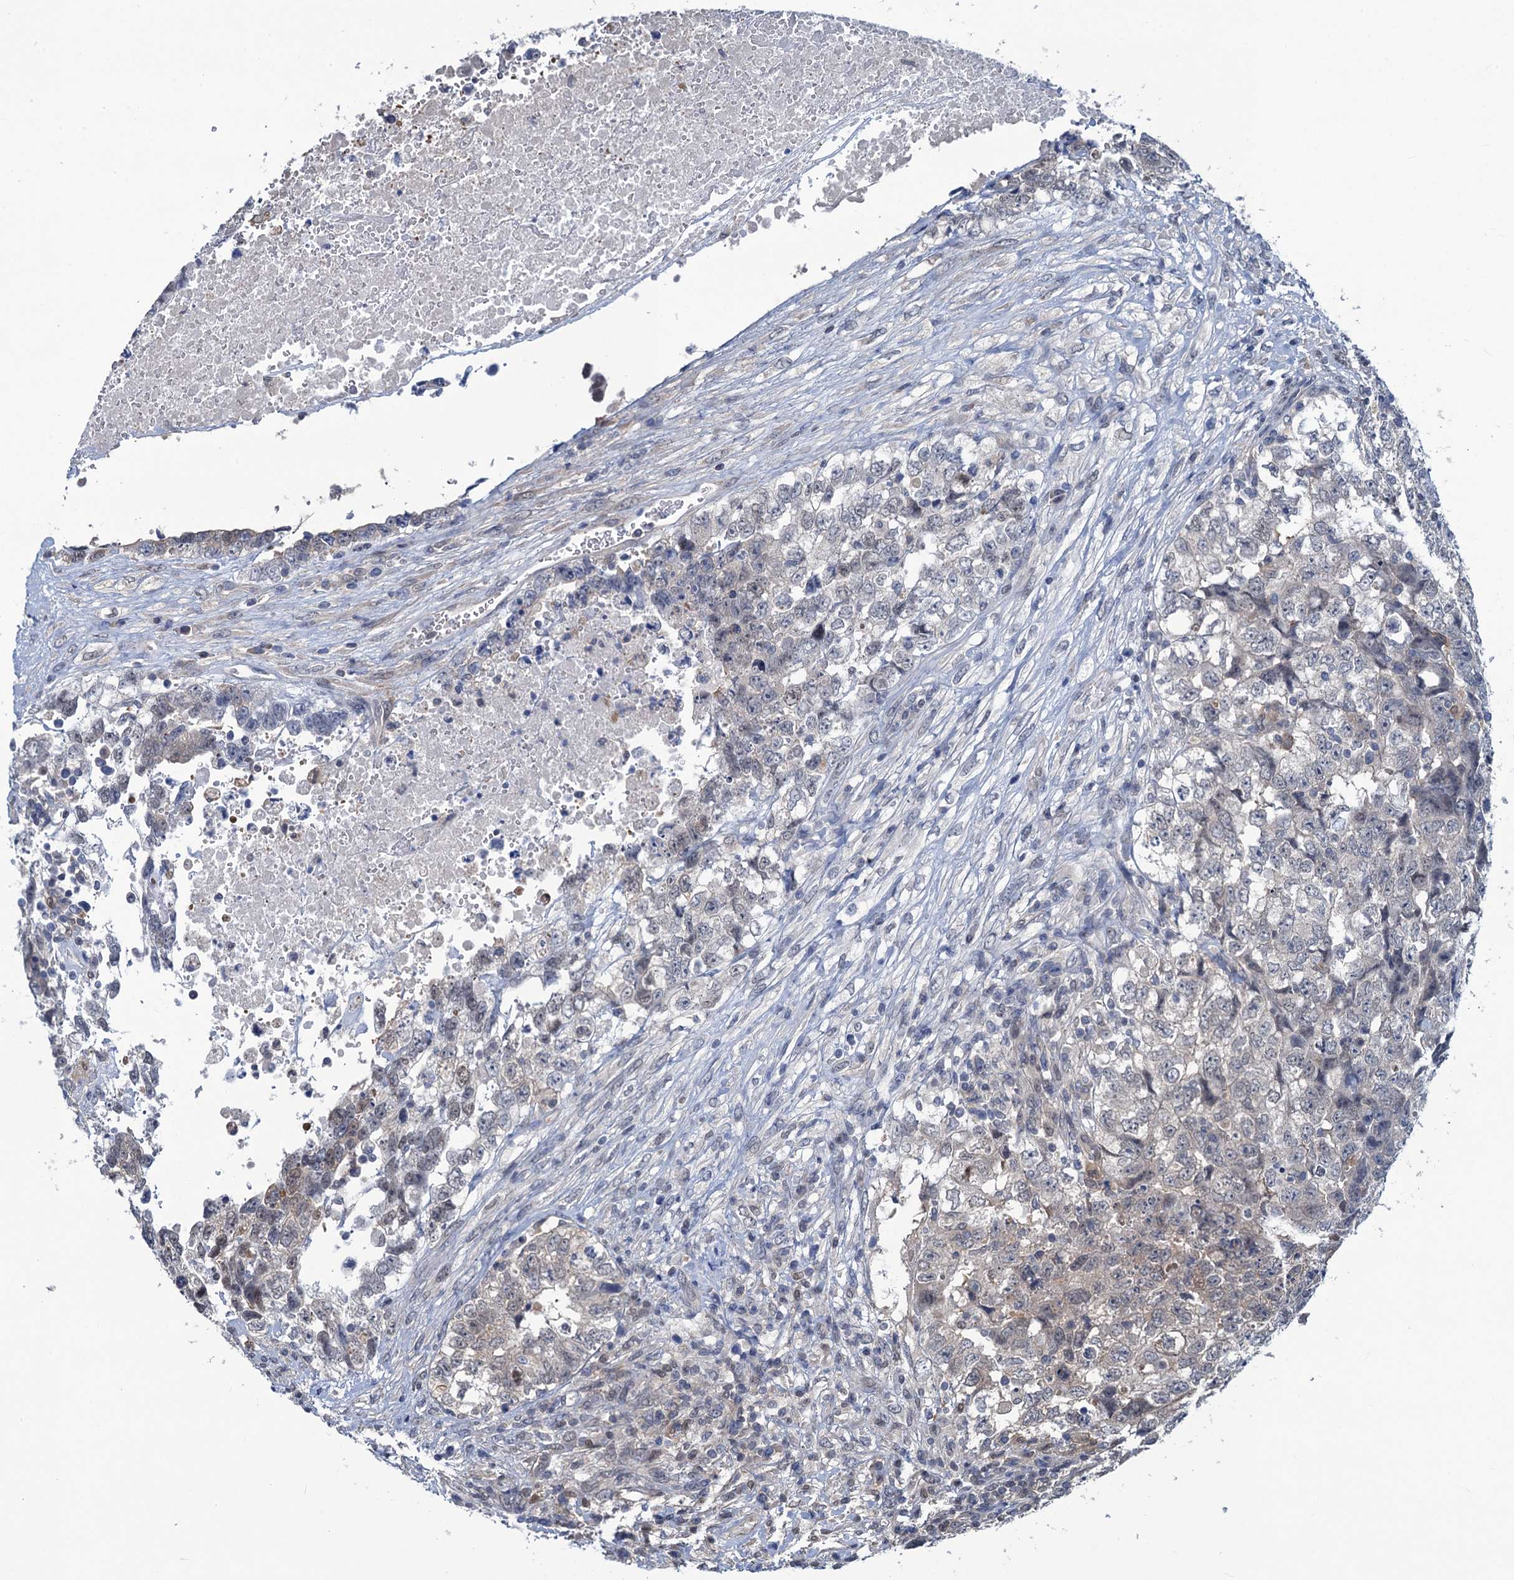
{"staining": {"intensity": "negative", "quantity": "none", "location": "none"}, "tissue": "testis cancer", "cell_type": "Tumor cells", "image_type": "cancer", "snomed": [{"axis": "morphology", "description": "Carcinoma, Embryonal, NOS"}, {"axis": "topography", "description": "Testis"}], "caption": "The histopathology image displays no significant expression in tumor cells of testis cancer (embryonal carcinoma).", "gene": "RTKN2", "patient": {"sex": "male", "age": 37}}